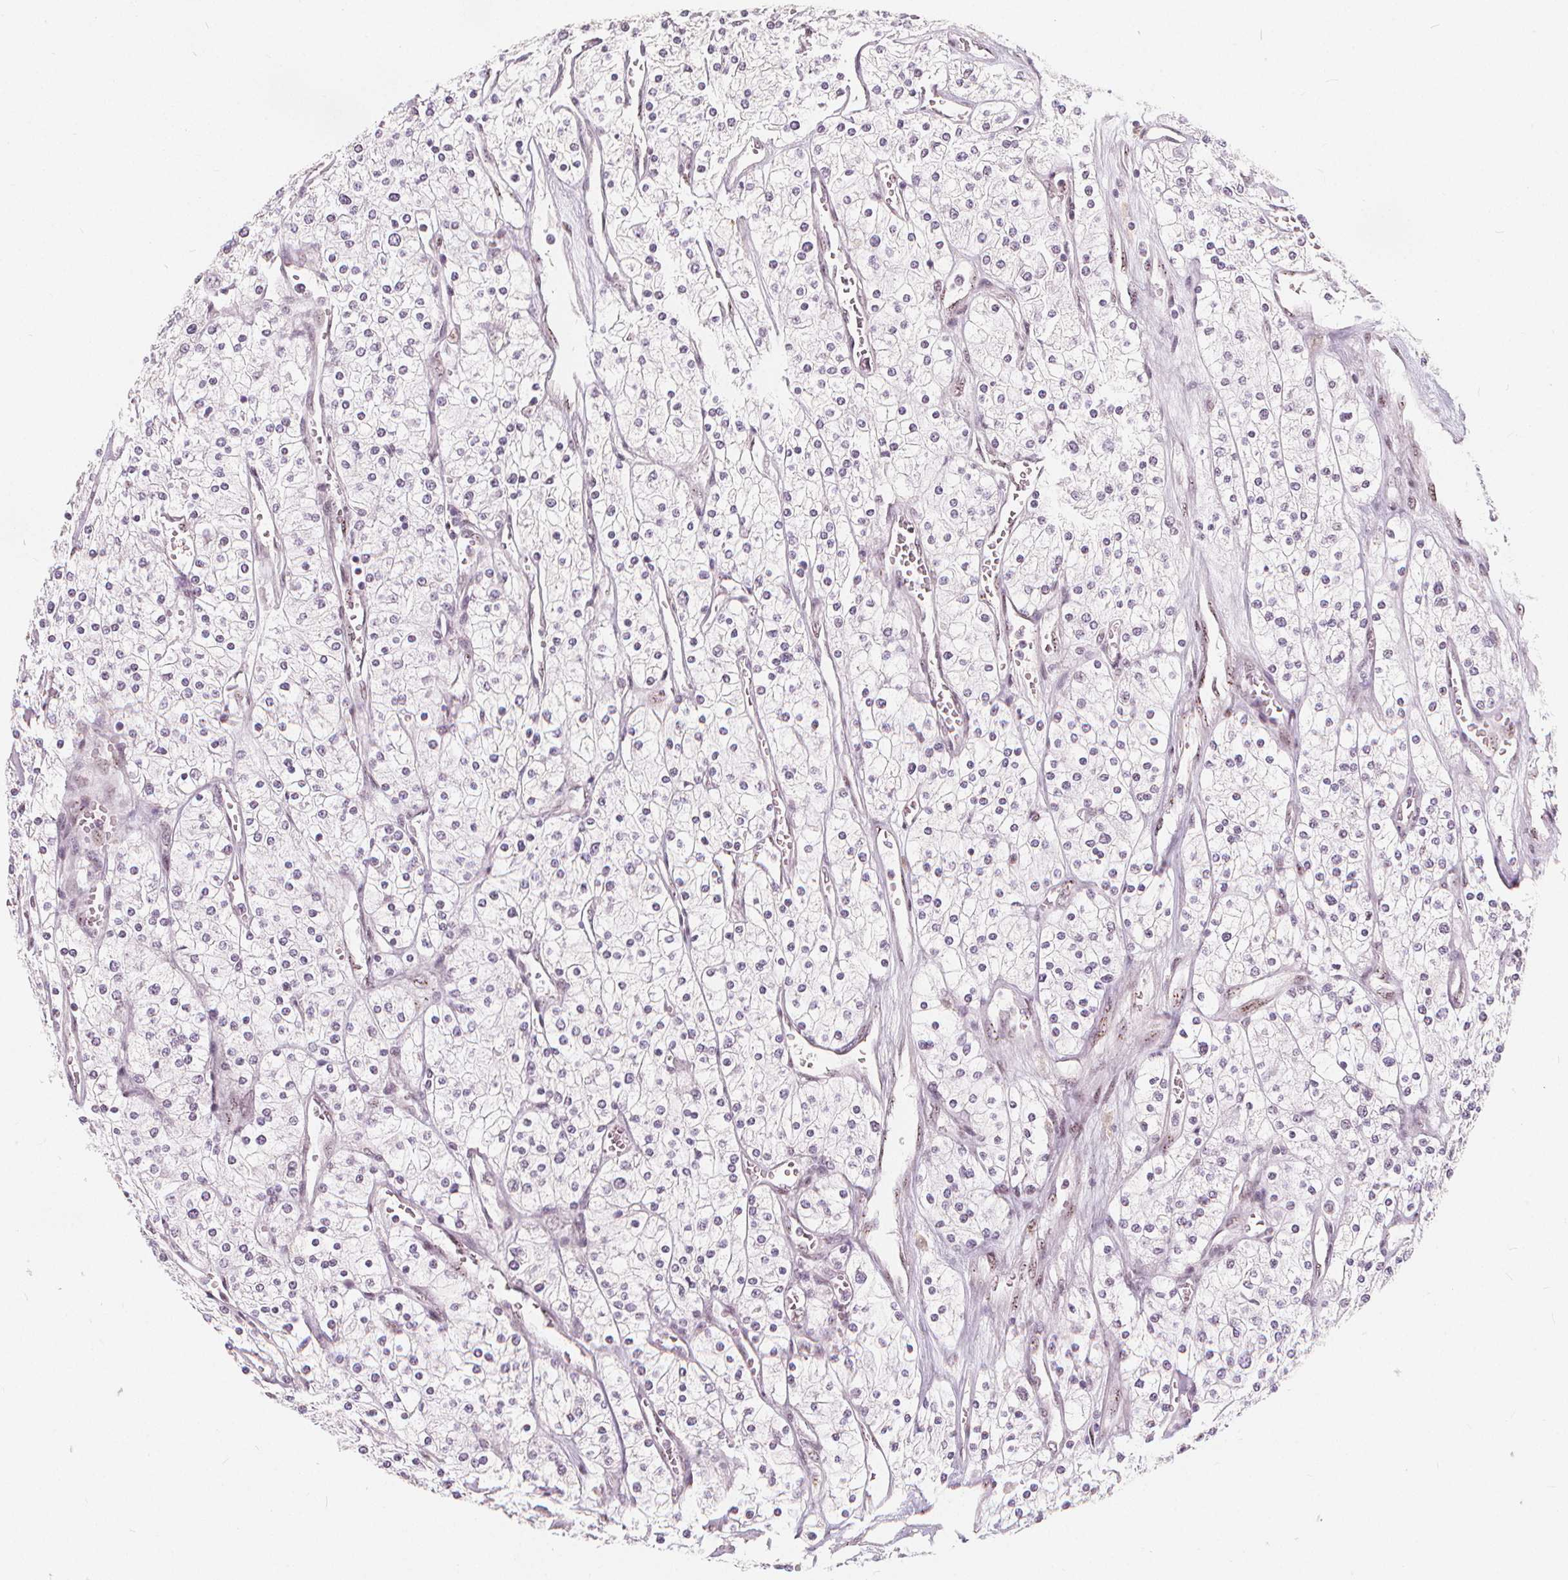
{"staining": {"intensity": "negative", "quantity": "none", "location": "none"}, "tissue": "renal cancer", "cell_type": "Tumor cells", "image_type": "cancer", "snomed": [{"axis": "morphology", "description": "Adenocarcinoma, NOS"}, {"axis": "topography", "description": "Kidney"}], "caption": "Protein analysis of renal adenocarcinoma reveals no significant expression in tumor cells.", "gene": "DRC3", "patient": {"sex": "male", "age": 80}}